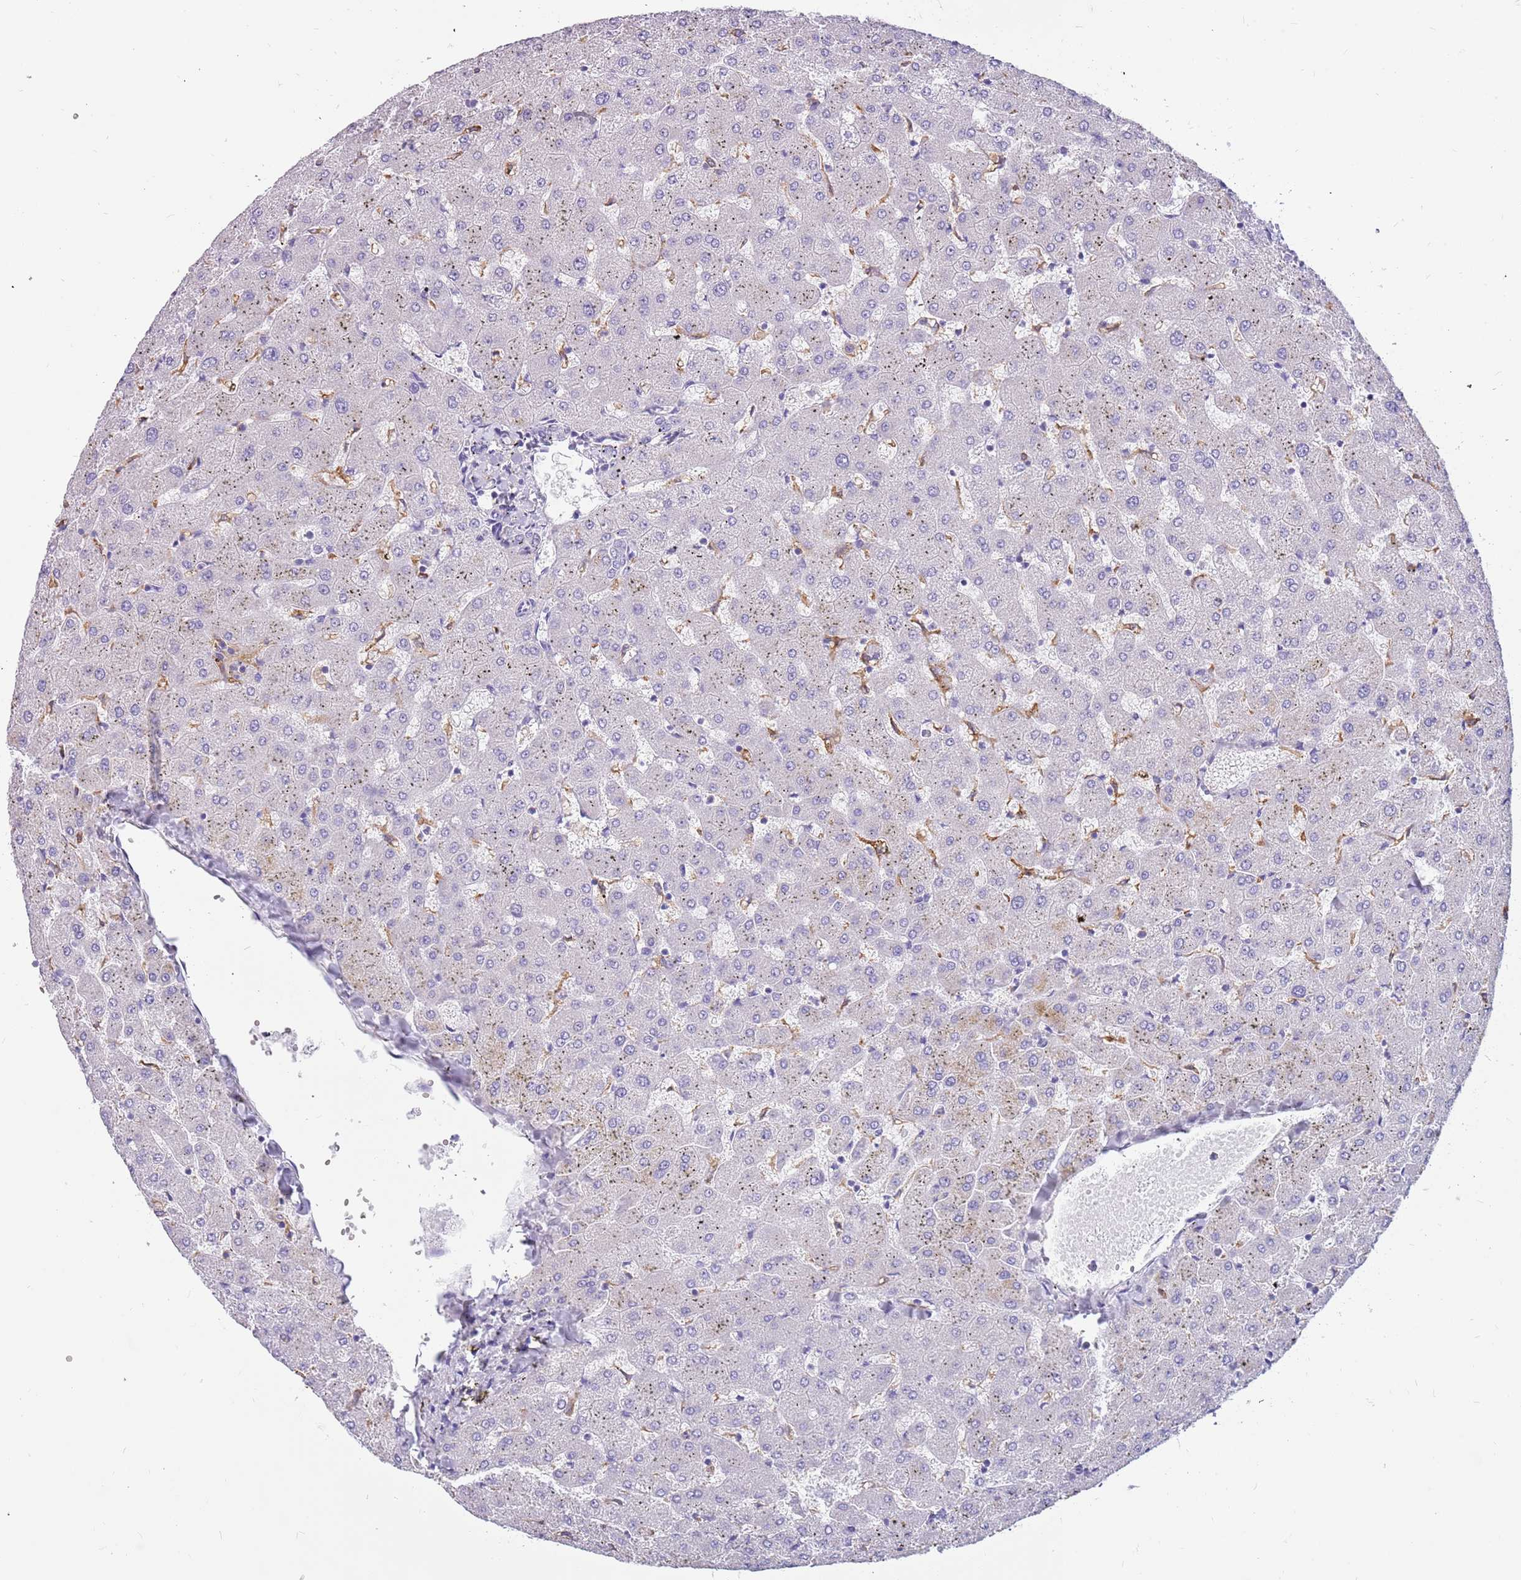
{"staining": {"intensity": "negative", "quantity": "none", "location": "none"}, "tissue": "liver", "cell_type": "Cholangiocytes", "image_type": "normal", "snomed": [{"axis": "morphology", "description": "Normal tissue, NOS"}, {"axis": "topography", "description": "Liver"}], "caption": "The photomicrograph demonstrates no significant expression in cholangiocytes of liver.", "gene": "RHCG", "patient": {"sex": "female", "age": 63}}